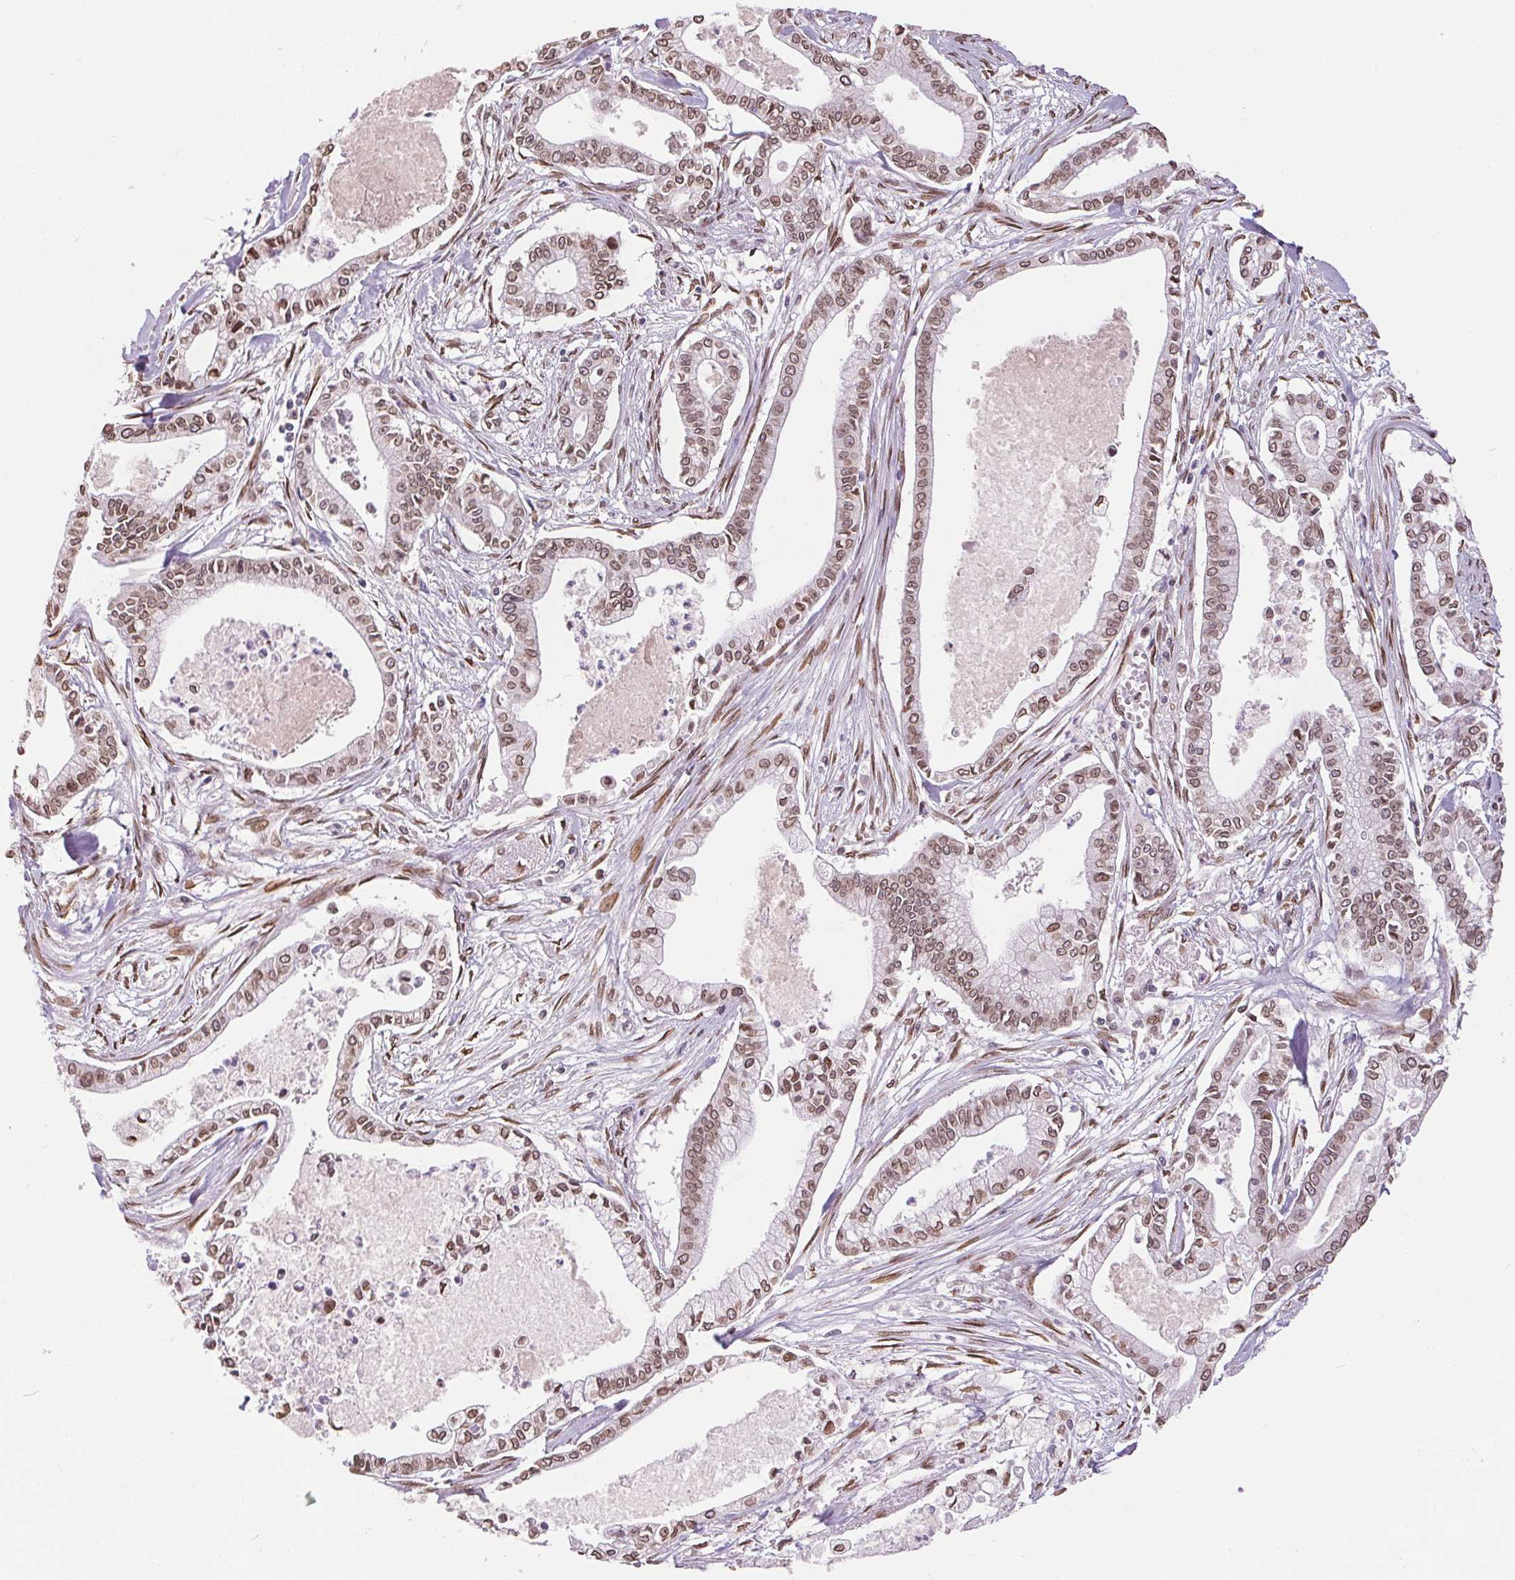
{"staining": {"intensity": "moderate", "quantity": ">75%", "location": "cytoplasmic/membranous,nuclear"}, "tissue": "pancreatic cancer", "cell_type": "Tumor cells", "image_type": "cancer", "snomed": [{"axis": "morphology", "description": "Adenocarcinoma, NOS"}, {"axis": "topography", "description": "Pancreas"}], "caption": "The micrograph displays a brown stain indicating the presence of a protein in the cytoplasmic/membranous and nuclear of tumor cells in pancreatic cancer (adenocarcinoma). The protein is stained brown, and the nuclei are stained in blue (DAB IHC with brightfield microscopy, high magnification).", "gene": "TMEM175", "patient": {"sex": "female", "age": 65}}